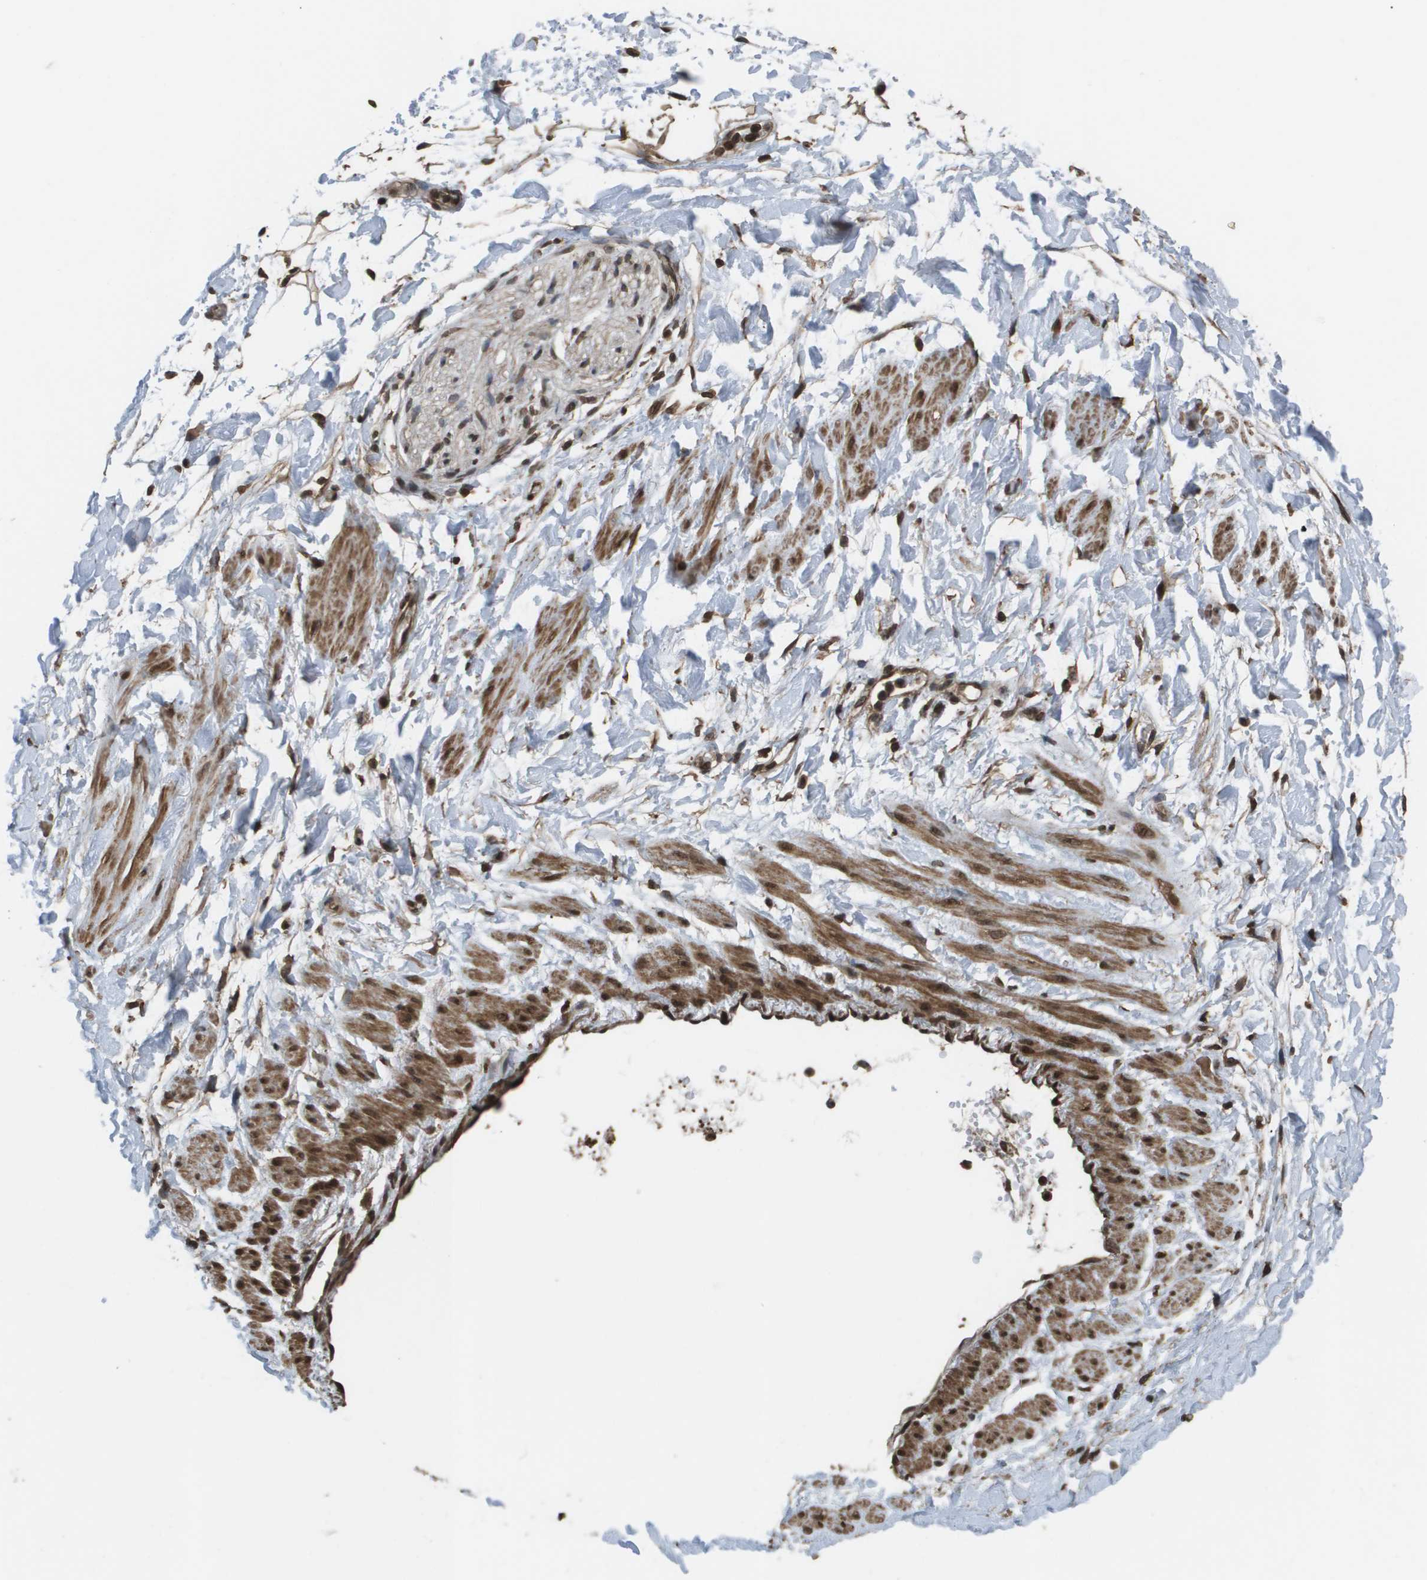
{"staining": {"intensity": "moderate", "quantity": ">75%", "location": "cytoplasmic/membranous,nuclear"}, "tissue": "soft tissue", "cell_type": "Fibroblasts", "image_type": "normal", "snomed": [{"axis": "morphology", "description": "Normal tissue, NOS"}, {"axis": "topography", "description": "Soft tissue"}], "caption": "A medium amount of moderate cytoplasmic/membranous,nuclear expression is present in about >75% of fibroblasts in normal soft tissue. (DAB (3,3'-diaminobenzidine) IHC with brightfield microscopy, high magnification).", "gene": "AXIN2", "patient": {"sex": "male", "age": 72}}